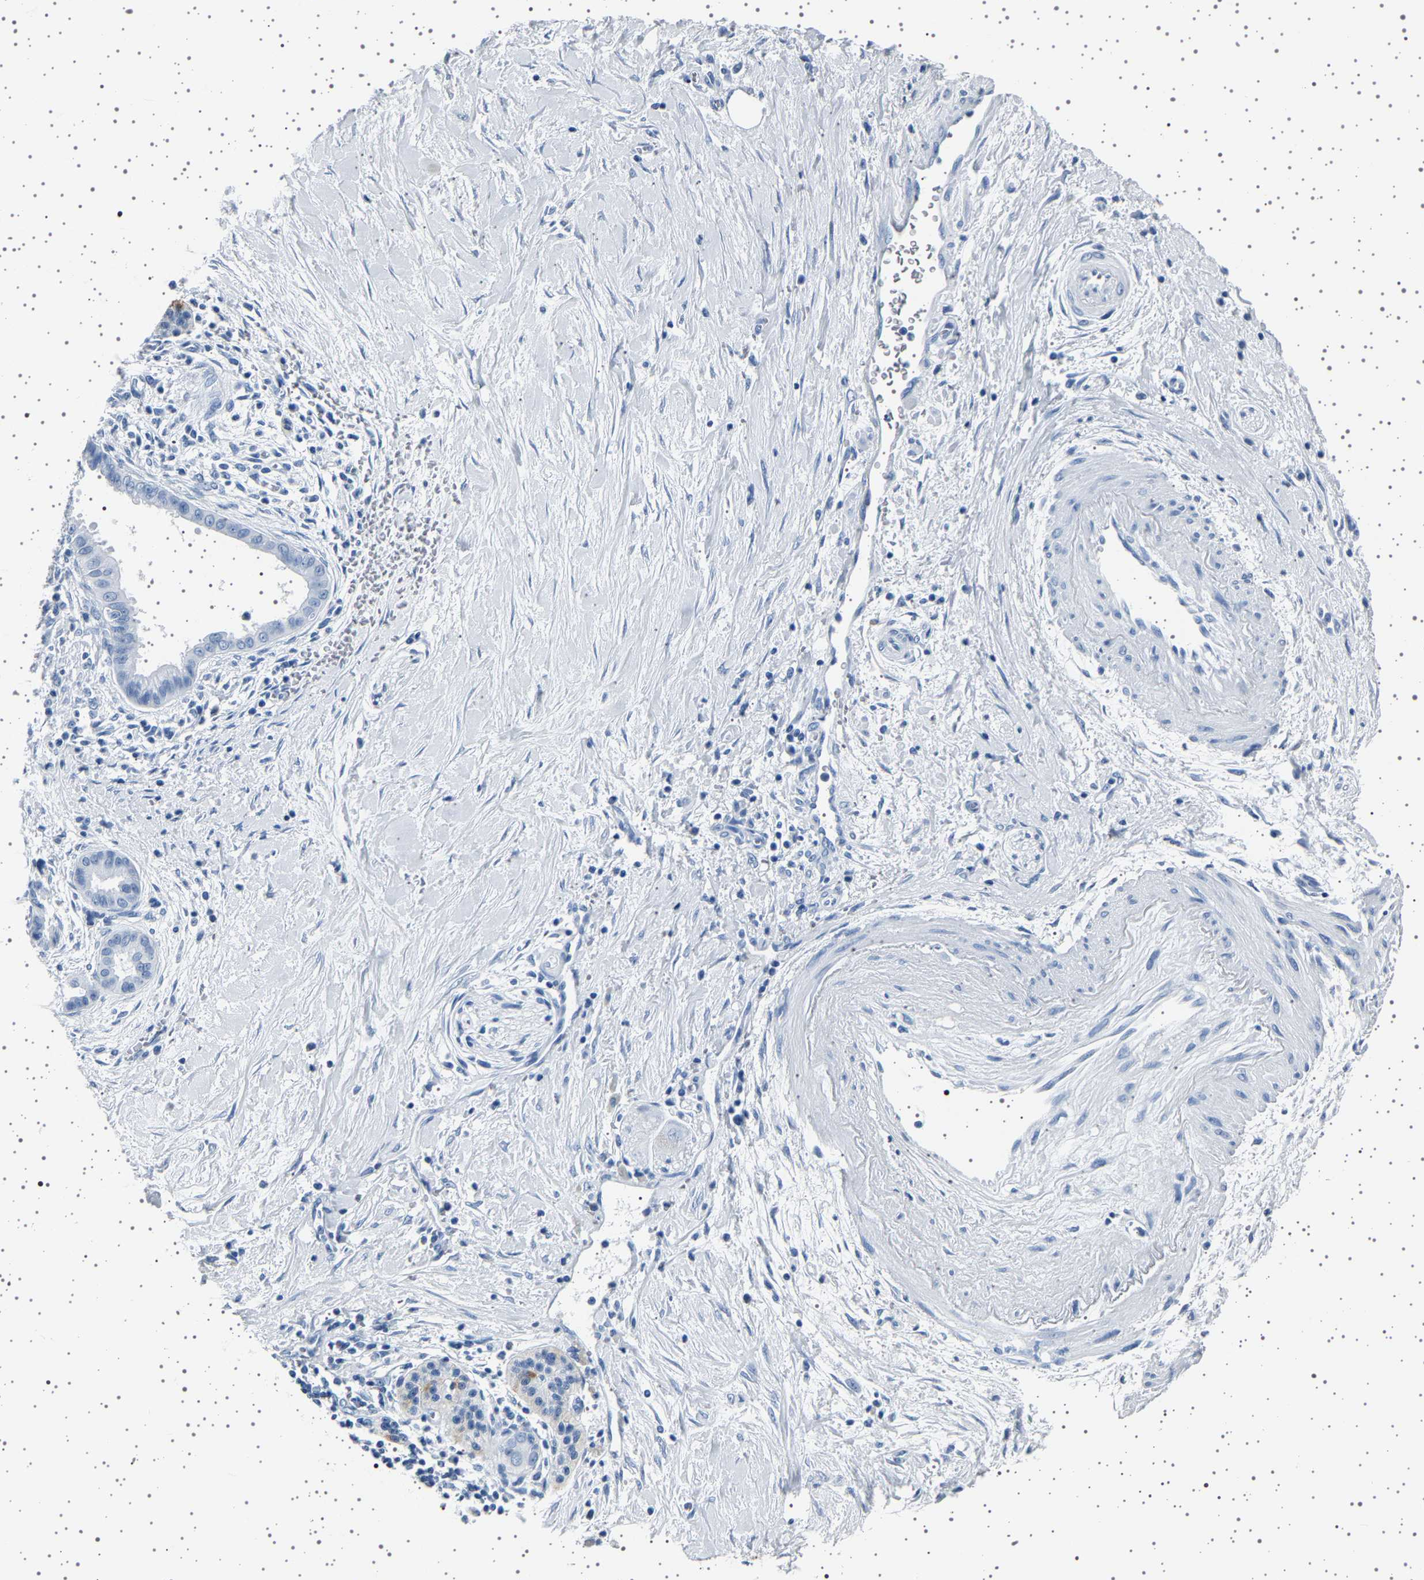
{"staining": {"intensity": "strong", "quantity": "25%-75%", "location": "cytoplasmic/membranous"}, "tissue": "pancreatic cancer", "cell_type": "Tumor cells", "image_type": "cancer", "snomed": [{"axis": "morphology", "description": "Adenocarcinoma, NOS"}, {"axis": "topography", "description": "Pancreas"}], "caption": "Protein staining of pancreatic cancer tissue exhibits strong cytoplasmic/membranous positivity in approximately 25%-75% of tumor cells.", "gene": "TFF3", "patient": {"sex": "male", "age": 59}}